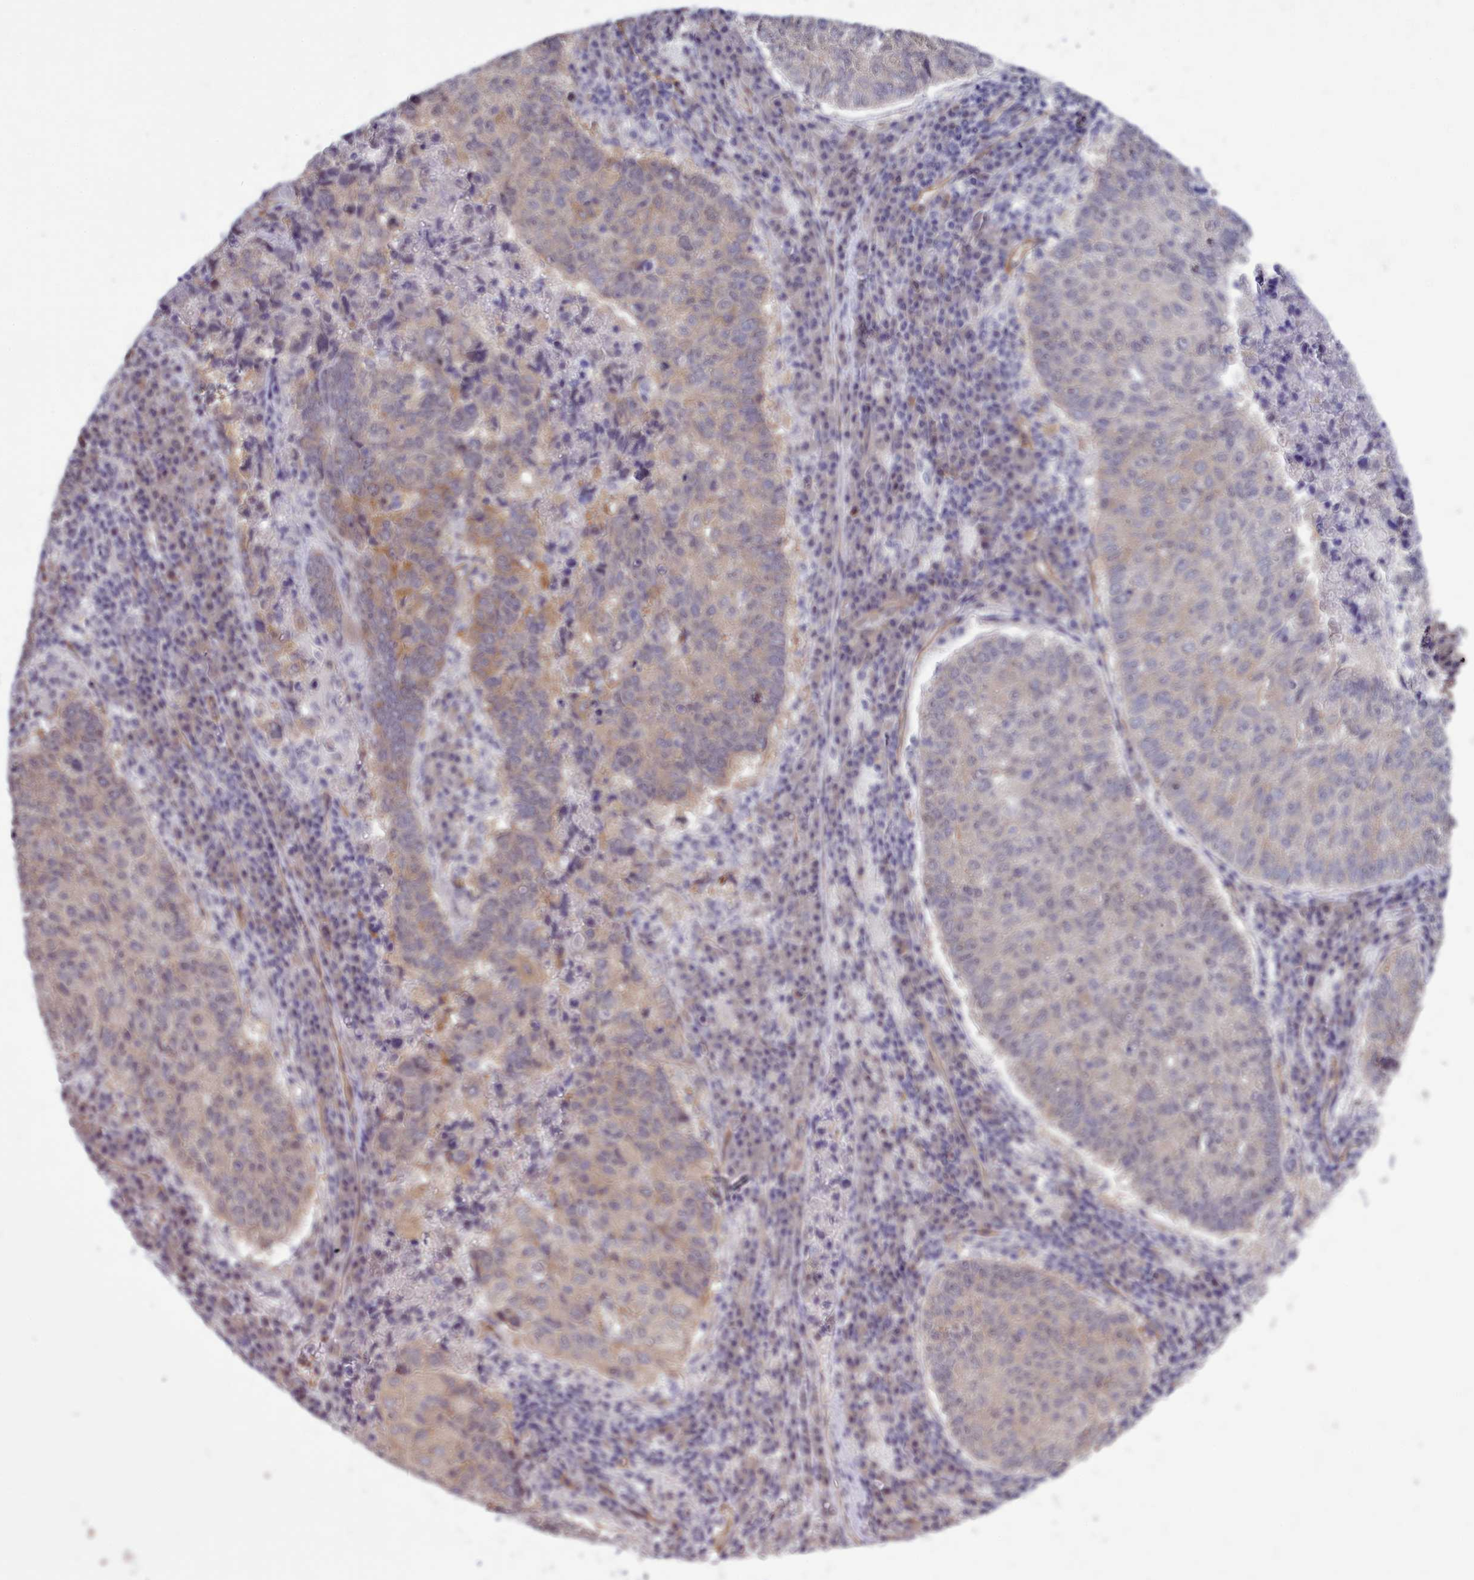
{"staining": {"intensity": "moderate", "quantity": "25%-75%", "location": "cytoplasmic/membranous"}, "tissue": "lung cancer", "cell_type": "Tumor cells", "image_type": "cancer", "snomed": [{"axis": "morphology", "description": "Squamous cell carcinoma, NOS"}, {"axis": "topography", "description": "Lung"}], "caption": "The image reveals staining of lung cancer, revealing moderate cytoplasmic/membranous protein positivity (brown color) within tumor cells.", "gene": "BCAR1", "patient": {"sex": "male", "age": 73}}